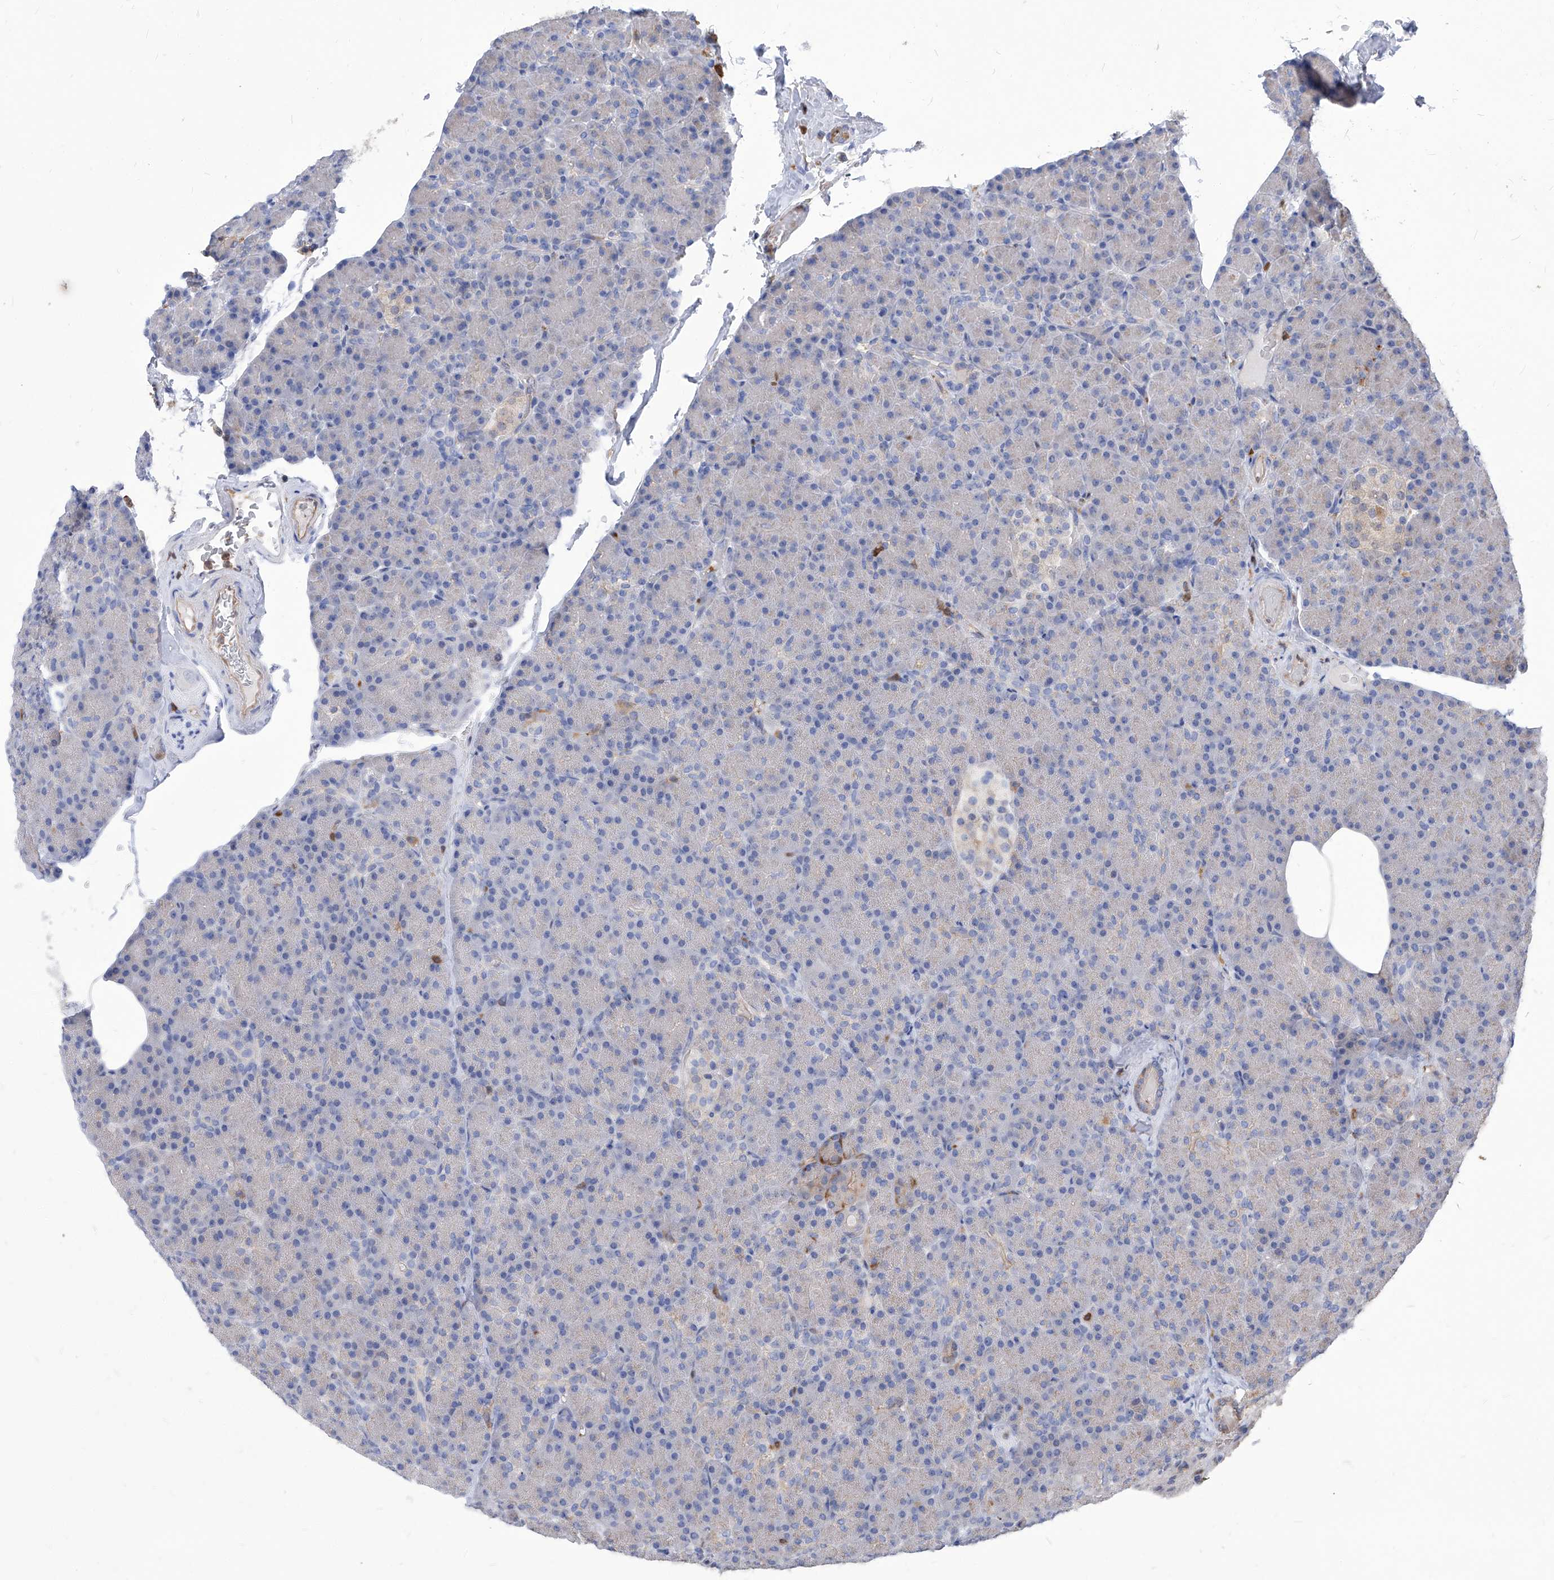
{"staining": {"intensity": "weak", "quantity": "<25%", "location": "cytoplasmic/membranous"}, "tissue": "pancreas", "cell_type": "Exocrine glandular cells", "image_type": "normal", "snomed": [{"axis": "morphology", "description": "Normal tissue, NOS"}, {"axis": "topography", "description": "Pancreas"}], "caption": "Immunohistochemical staining of normal human pancreas shows no significant staining in exocrine glandular cells. The staining is performed using DAB (3,3'-diaminobenzidine) brown chromogen with nuclei counter-stained in using hematoxylin.", "gene": "ABRACL", "patient": {"sex": "female", "age": 43}}